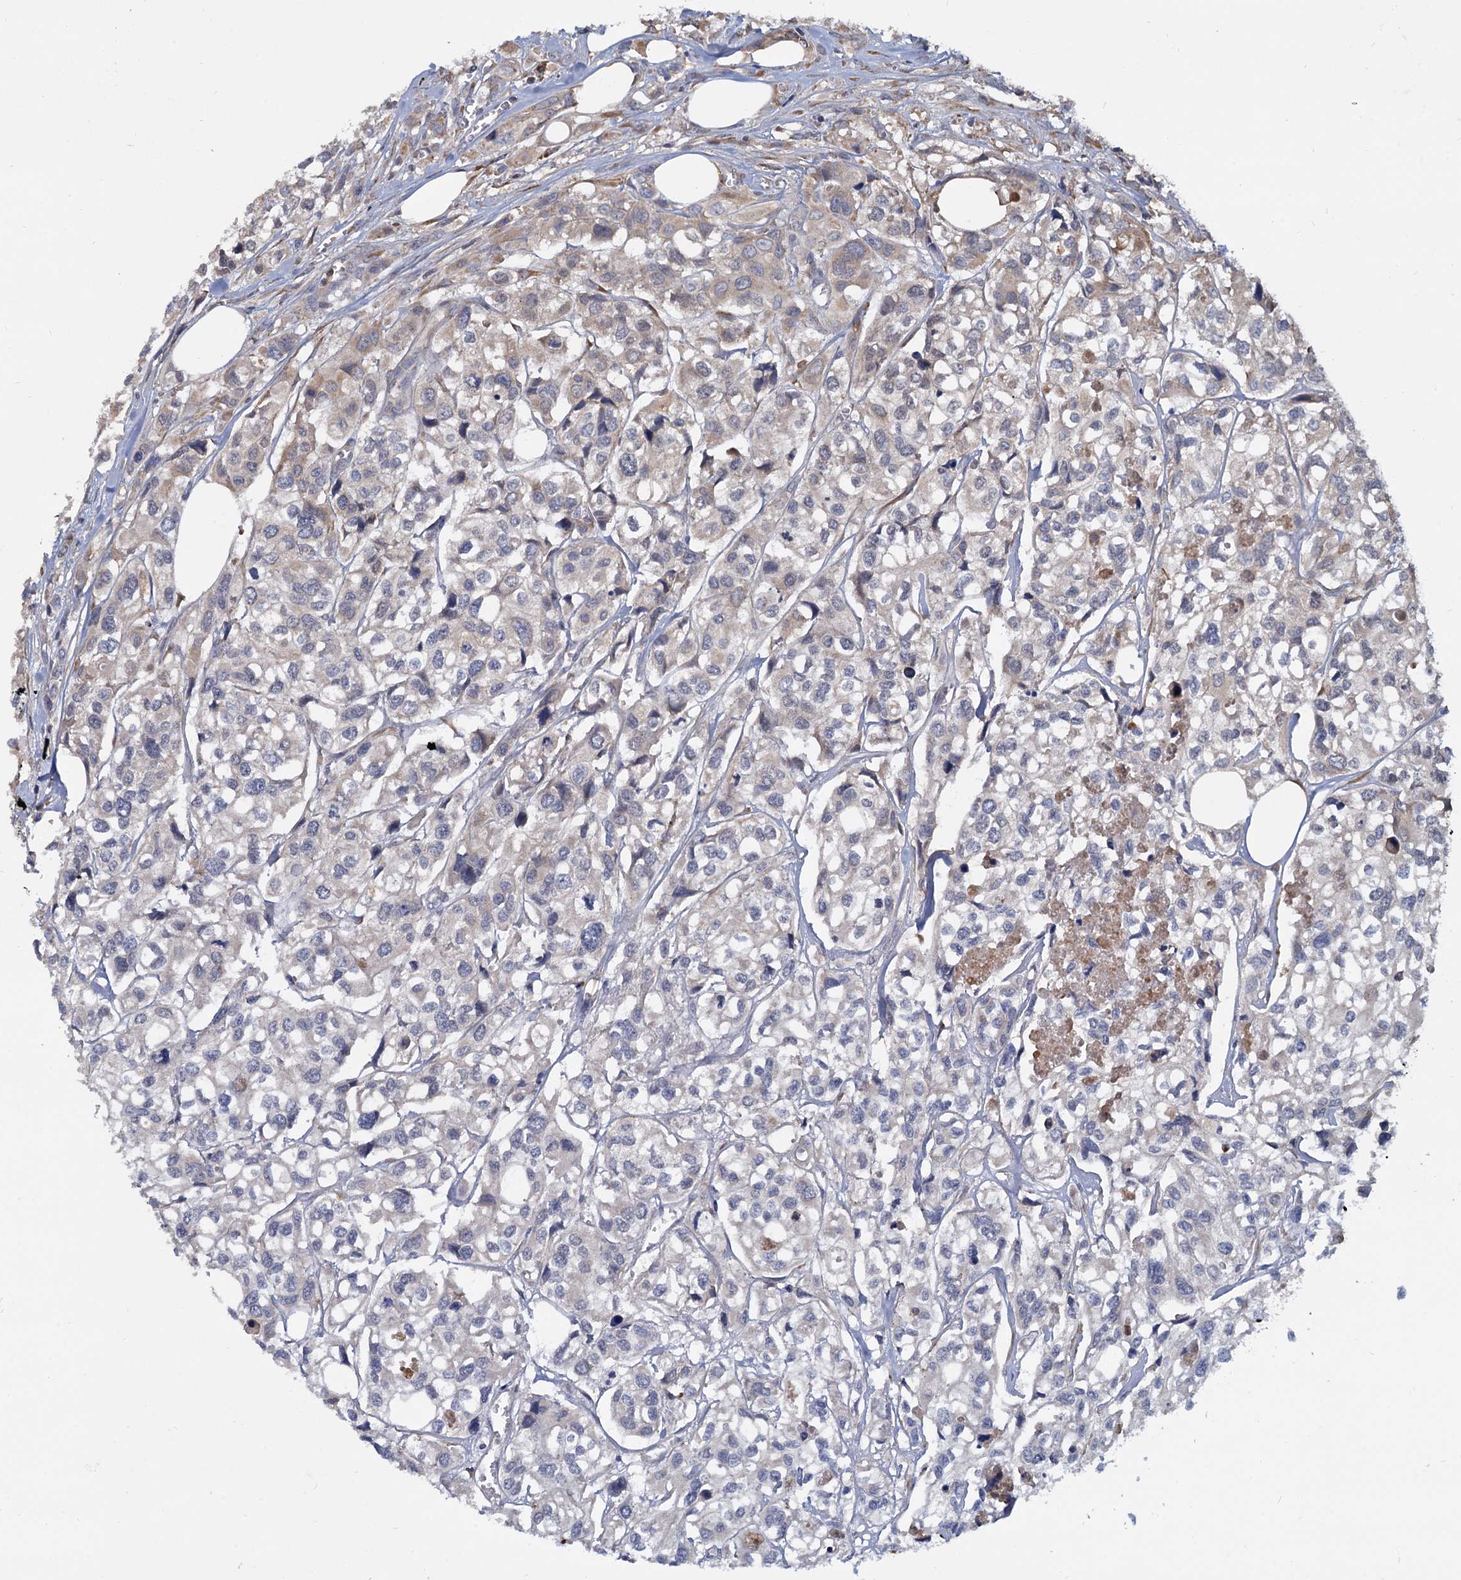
{"staining": {"intensity": "negative", "quantity": "none", "location": "none"}, "tissue": "urothelial cancer", "cell_type": "Tumor cells", "image_type": "cancer", "snomed": [{"axis": "morphology", "description": "Urothelial carcinoma, High grade"}, {"axis": "topography", "description": "Urinary bladder"}], "caption": "Human high-grade urothelial carcinoma stained for a protein using IHC displays no staining in tumor cells.", "gene": "LRRC51", "patient": {"sex": "male", "age": 67}}